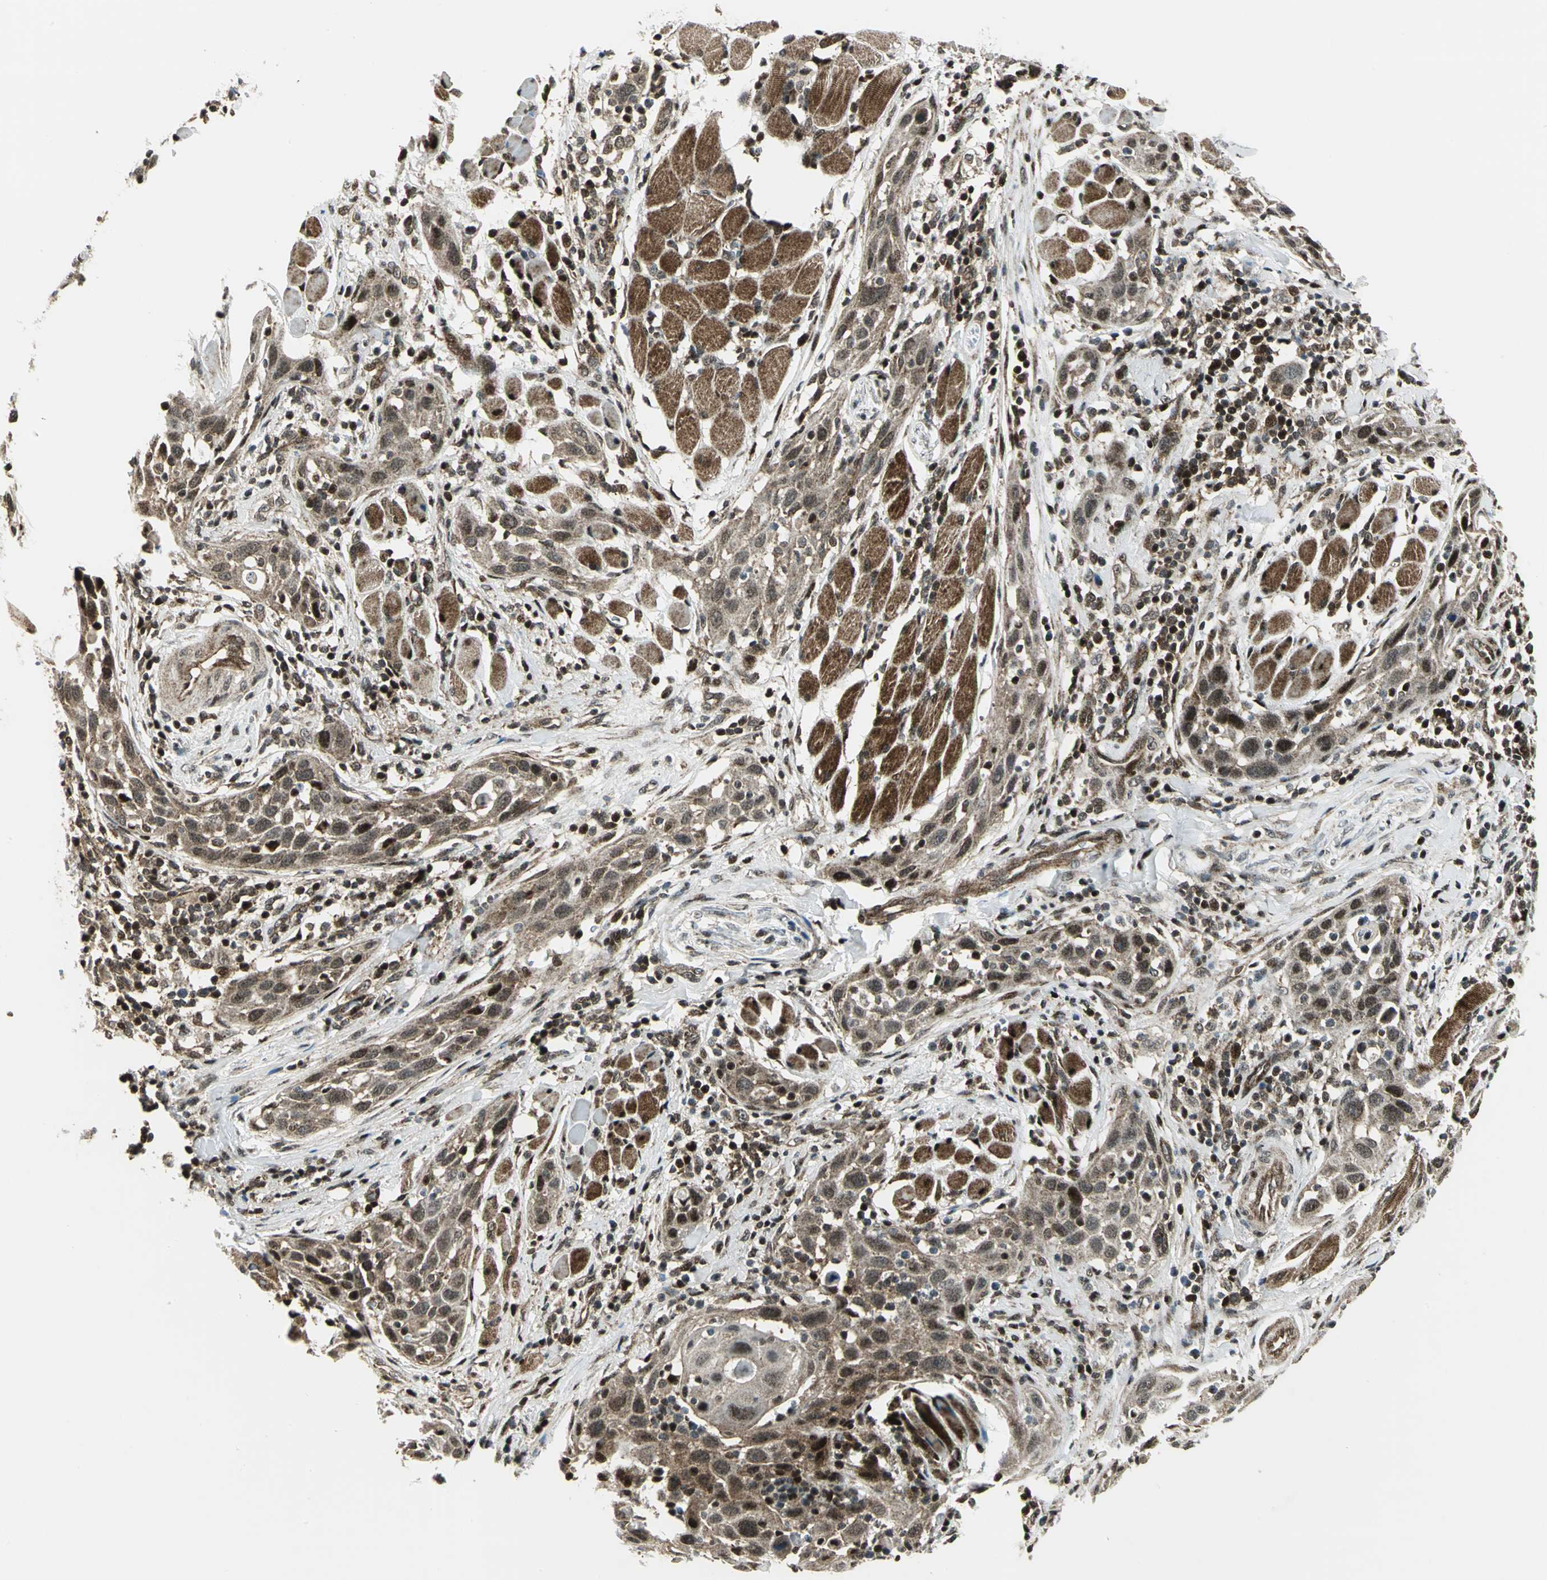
{"staining": {"intensity": "moderate", "quantity": ">75%", "location": "cytoplasmic/membranous,nuclear"}, "tissue": "head and neck cancer", "cell_type": "Tumor cells", "image_type": "cancer", "snomed": [{"axis": "morphology", "description": "Squamous cell carcinoma, NOS"}, {"axis": "topography", "description": "Oral tissue"}, {"axis": "topography", "description": "Head-Neck"}], "caption": "Moderate cytoplasmic/membranous and nuclear positivity for a protein is present in about >75% of tumor cells of squamous cell carcinoma (head and neck) using IHC.", "gene": "COPS5", "patient": {"sex": "female", "age": 50}}